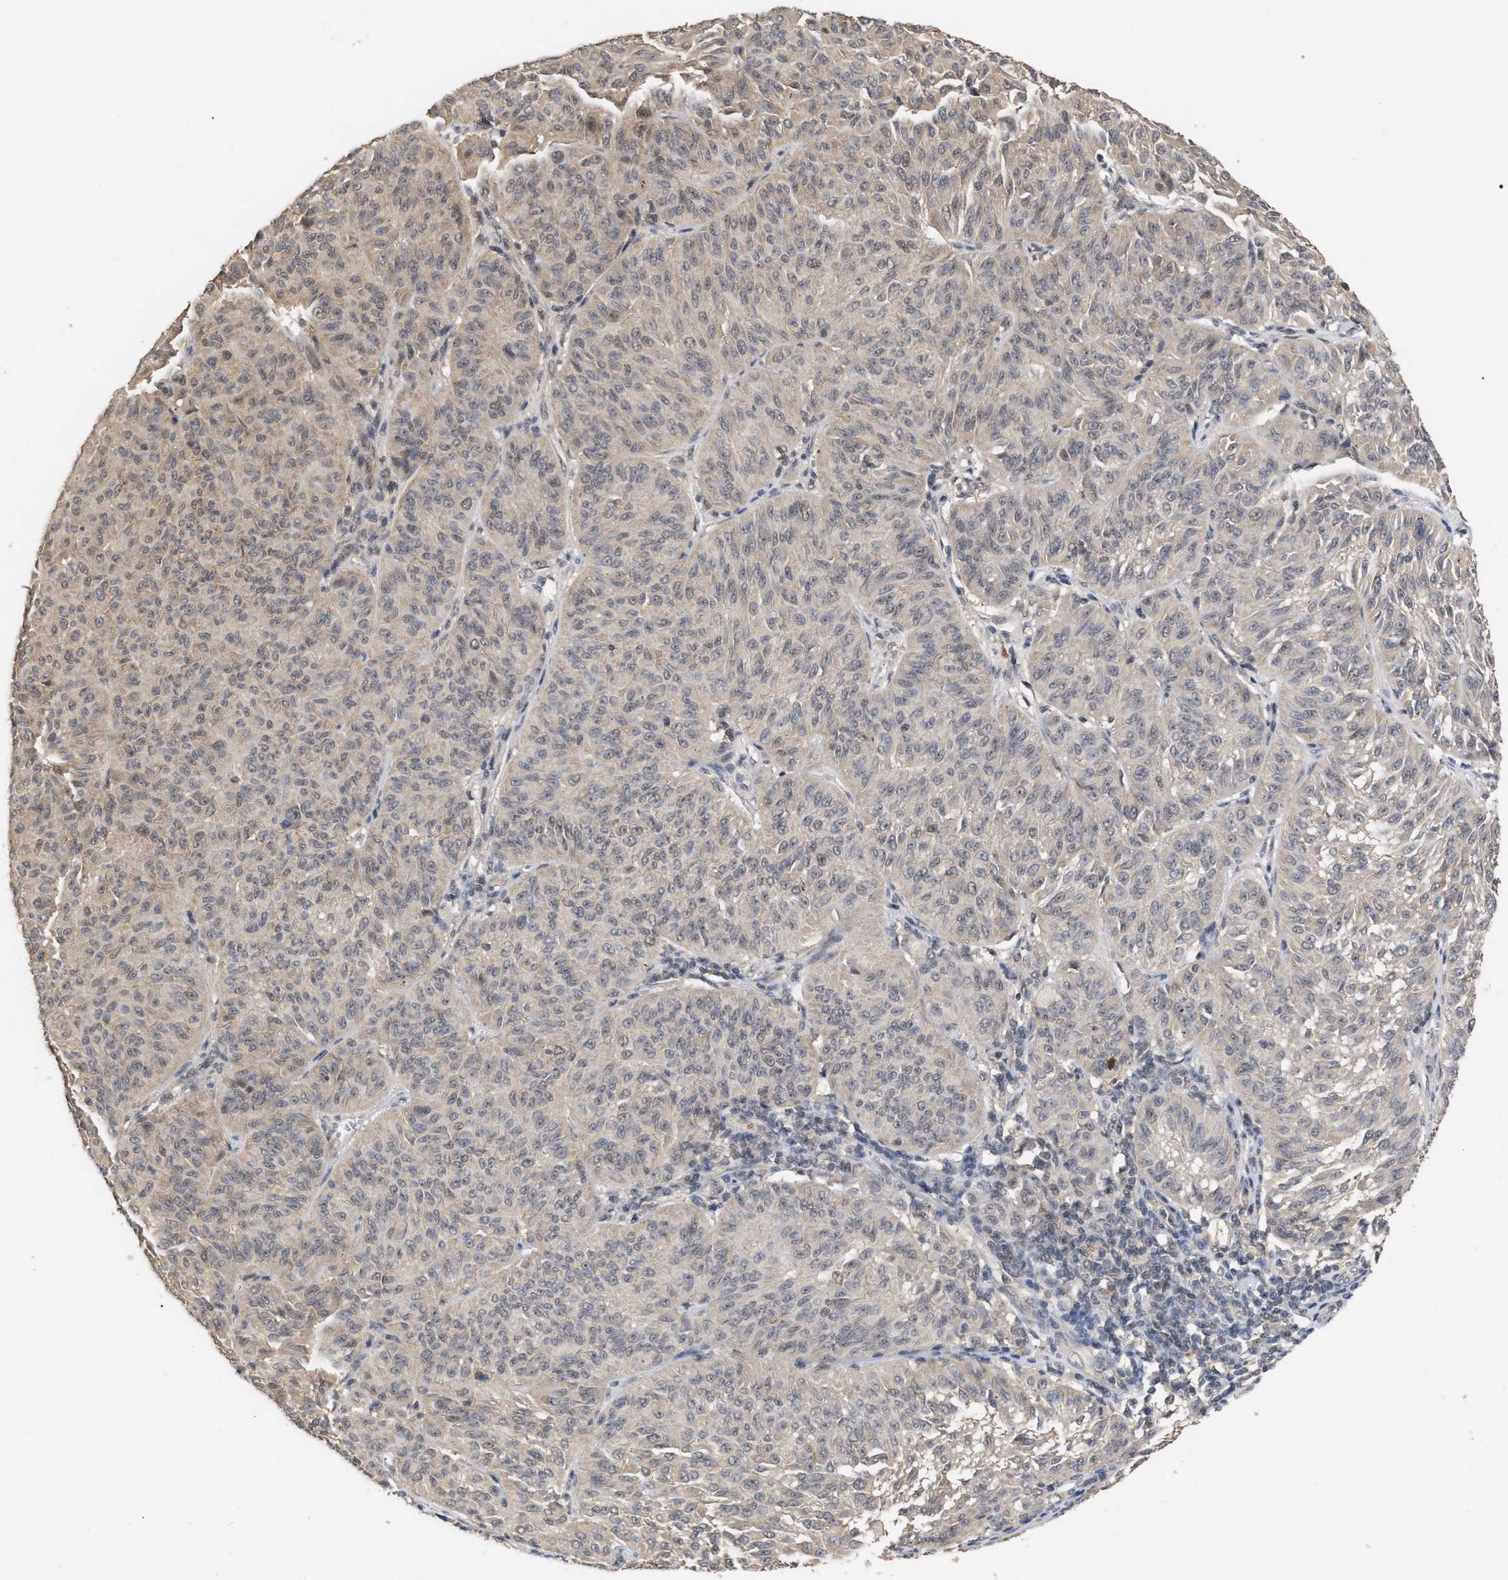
{"staining": {"intensity": "weak", "quantity": "<25%", "location": "nuclear"}, "tissue": "melanoma", "cell_type": "Tumor cells", "image_type": "cancer", "snomed": [{"axis": "morphology", "description": "Malignant melanoma, NOS"}, {"axis": "topography", "description": "Skin"}], "caption": "This is a histopathology image of IHC staining of malignant melanoma, which shows no expression in tumor cells. Nuclei are stained in blue.", "gene": "JAZF1", "patient": {"sex": "female", "age": 72}}